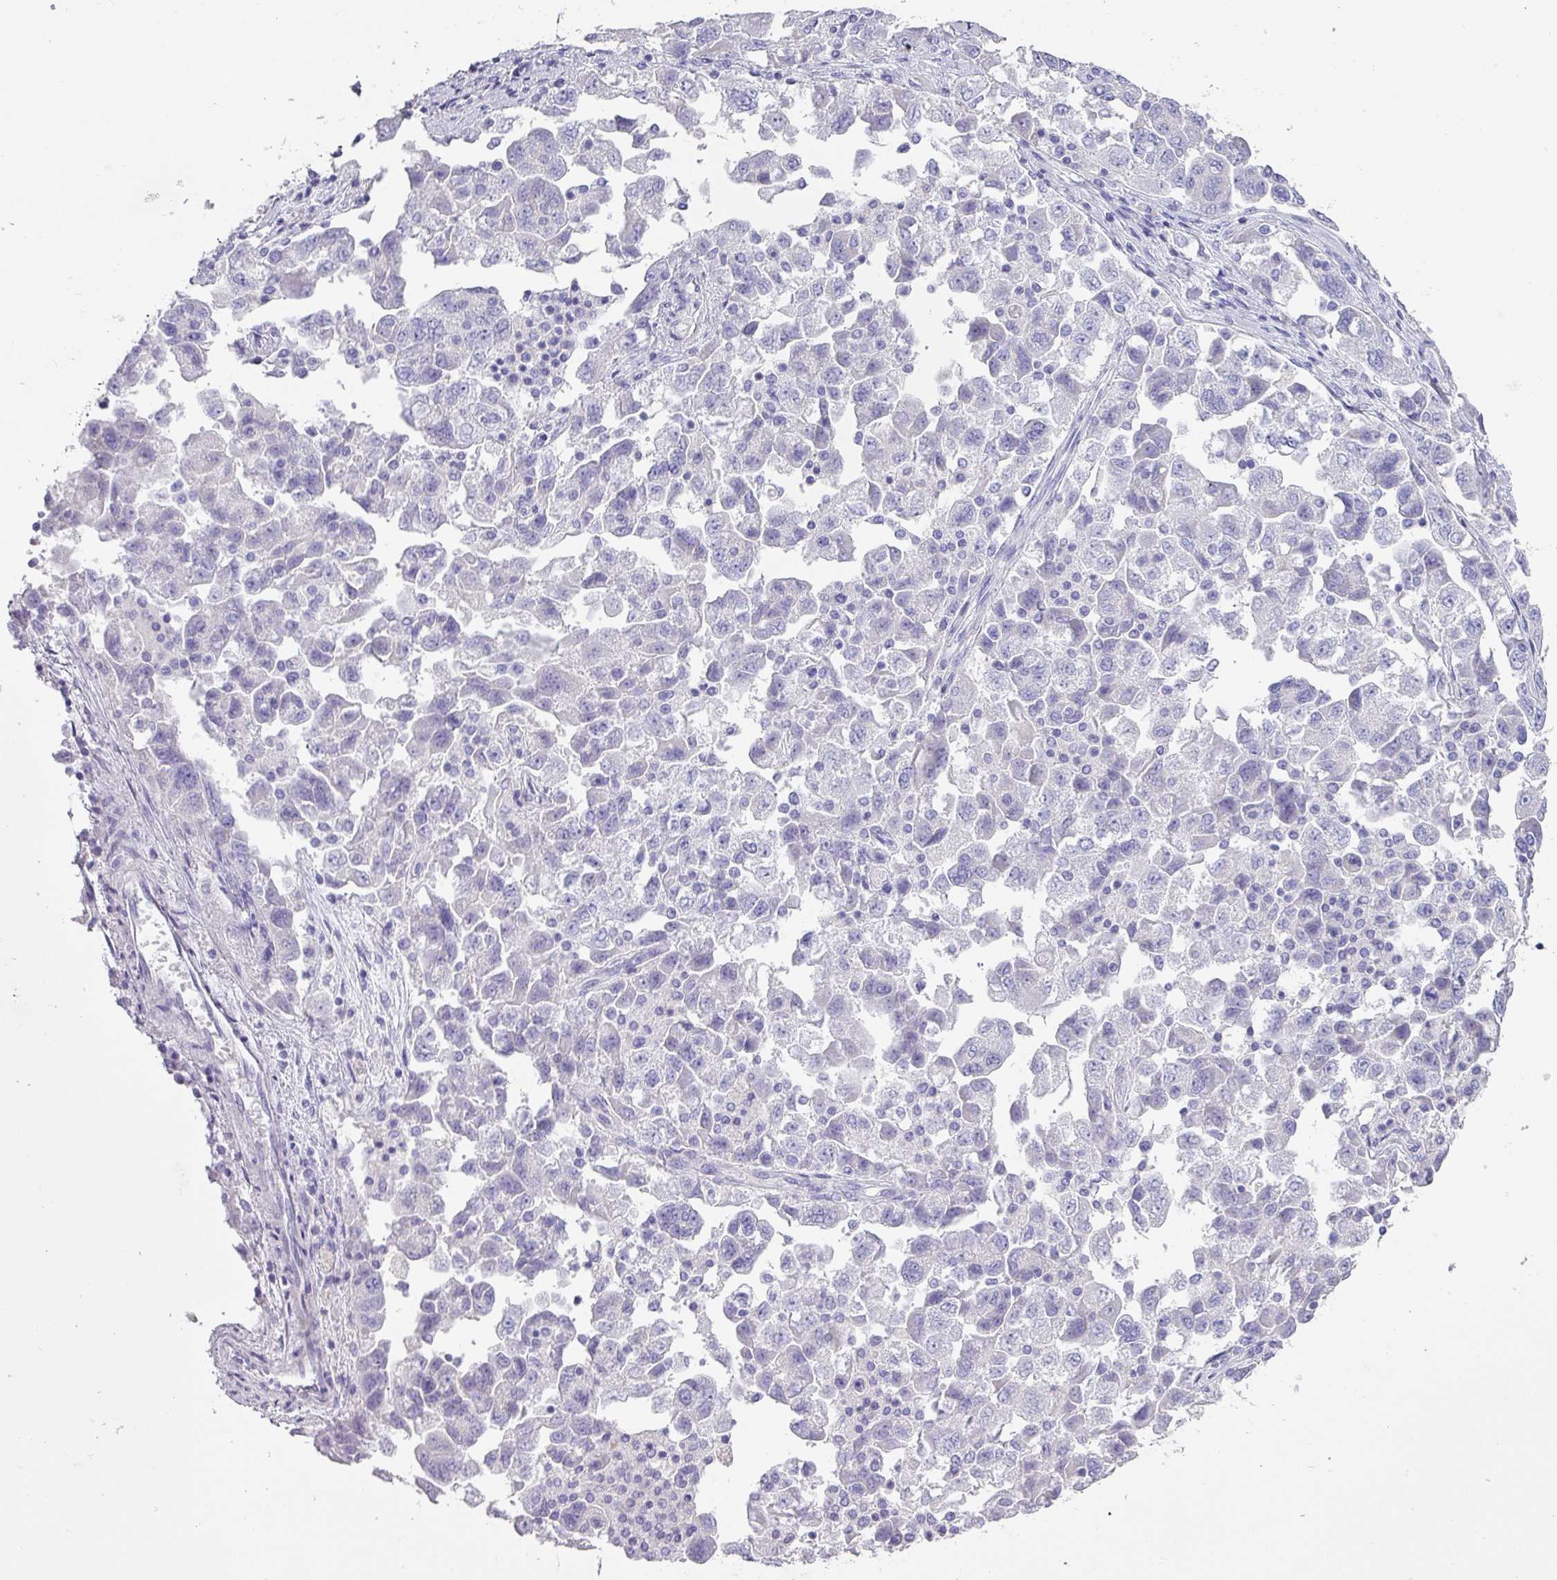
{"staining": {"intensity": "negative", "quantity": "none", "location": "none"}, "tissue": "ovarian cancer", "cell_type": "Tumor cells", "image_type": "cancer", "snomed": [{"axis": "morphology", "description": "Carcinoma, NOS"}, {"axis": "morphology", "description": "Cystadenocarcinoma, serous, NOS"}, {"axis": "topography", "description": "Ovary"}], "caption": "Histopathology image shows no significant protein expression in tumor cells of ovarian carcinoma. The staining was performed using DAB (3,3'-diaminobenzidine) to visualize the protein expression in brown, while the nuclei were stained in blue with hematoxylin (Magnification: 20x).", "gene": "GLI4", "patient": {"sex": "female", "age": 69}}